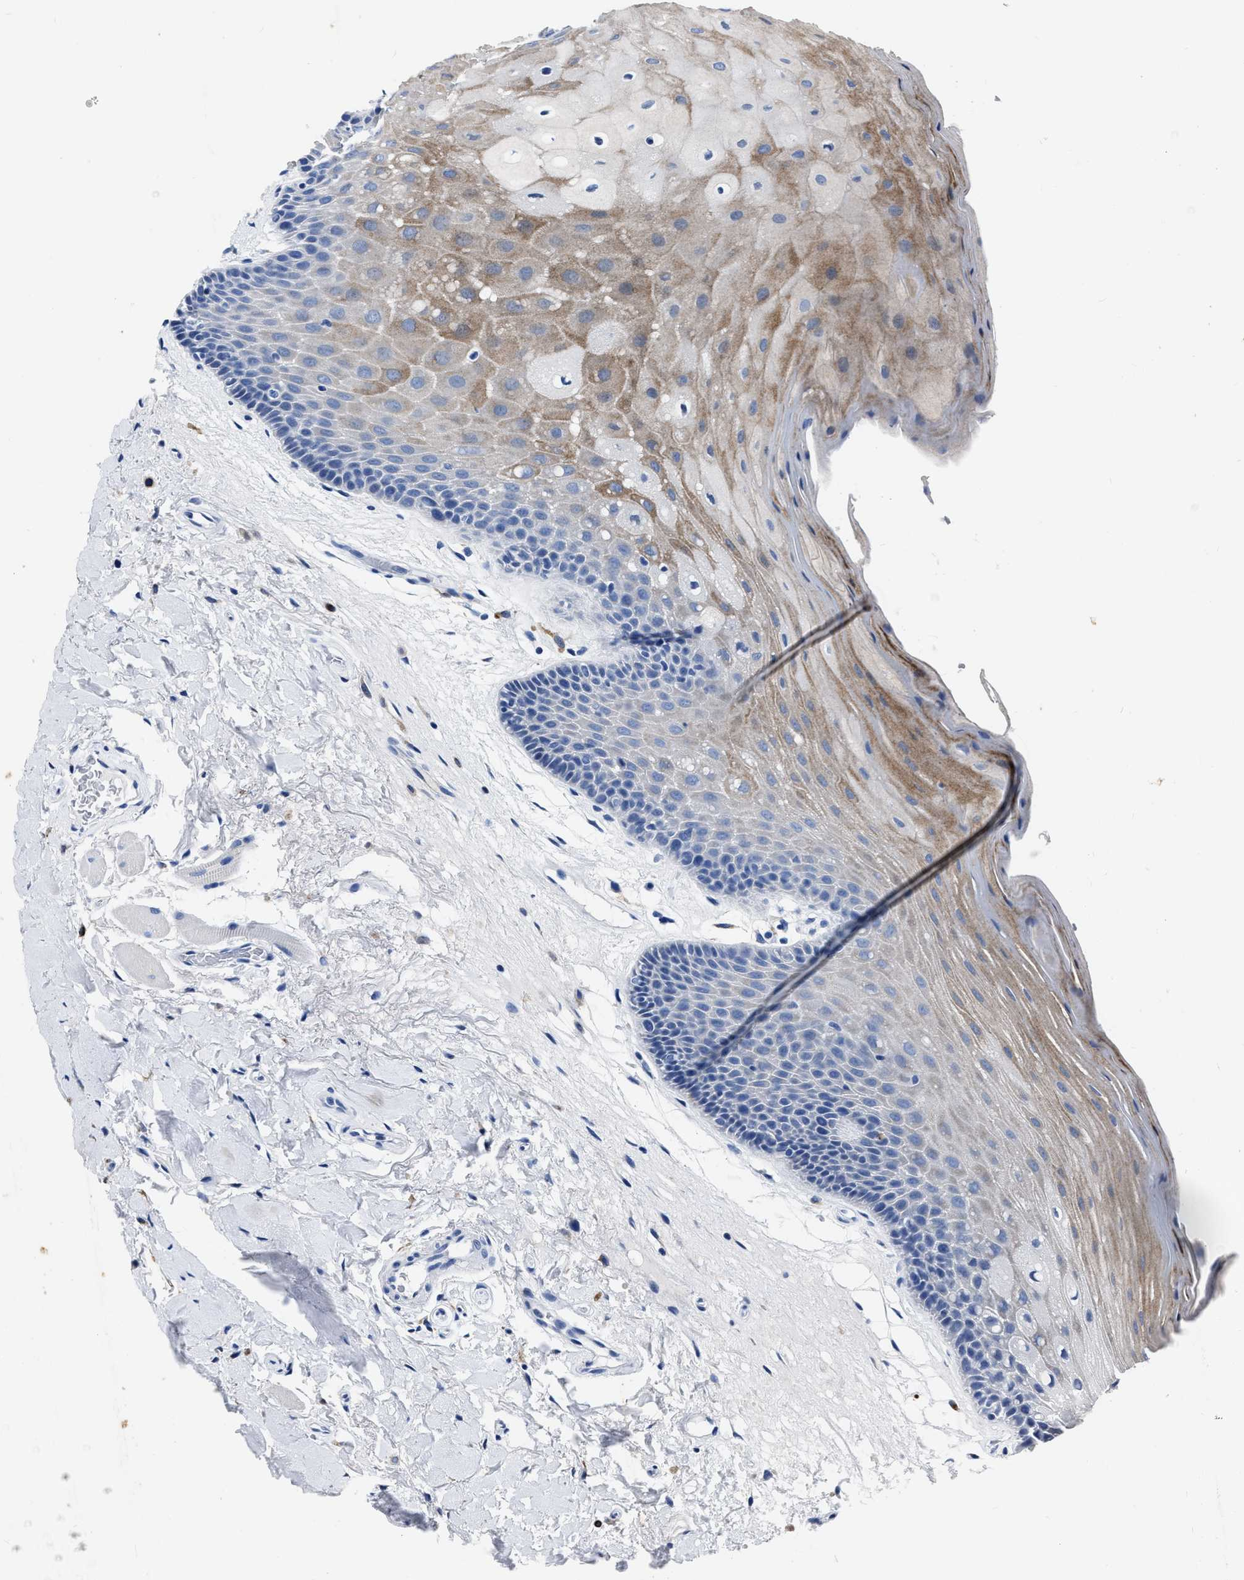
{"staining": {"intensity": "weak", "quantity": "<25%", "location": "cytoplasmic/membranous"}, "tissue": "oral mucosa", "cell_type": "Squamous epithelial cells", "image_type": "normal", "snomed": [{"axis": "morphology", "description": "Normal tissue, NOS"}, {"axis": "morphology", "description": "Squamous cell carcinoma, NOS"}, {"axis": "topography", "description": "Oral tissue"}, {"axis": "topography", "description": "Head-Neck"}], "caption": "An immunohistochemistry (IHC) photomicrograph of benign oral mucosa is shown. There is no staining in squamous epithelial cells of oral mucosa. (DAB (3,3'-diaminobenzidine) IHC visualized using brightfield microscopy, high magnification).", "gene": "OR10G3", "patient": {"sex": "male", "age": 71}}